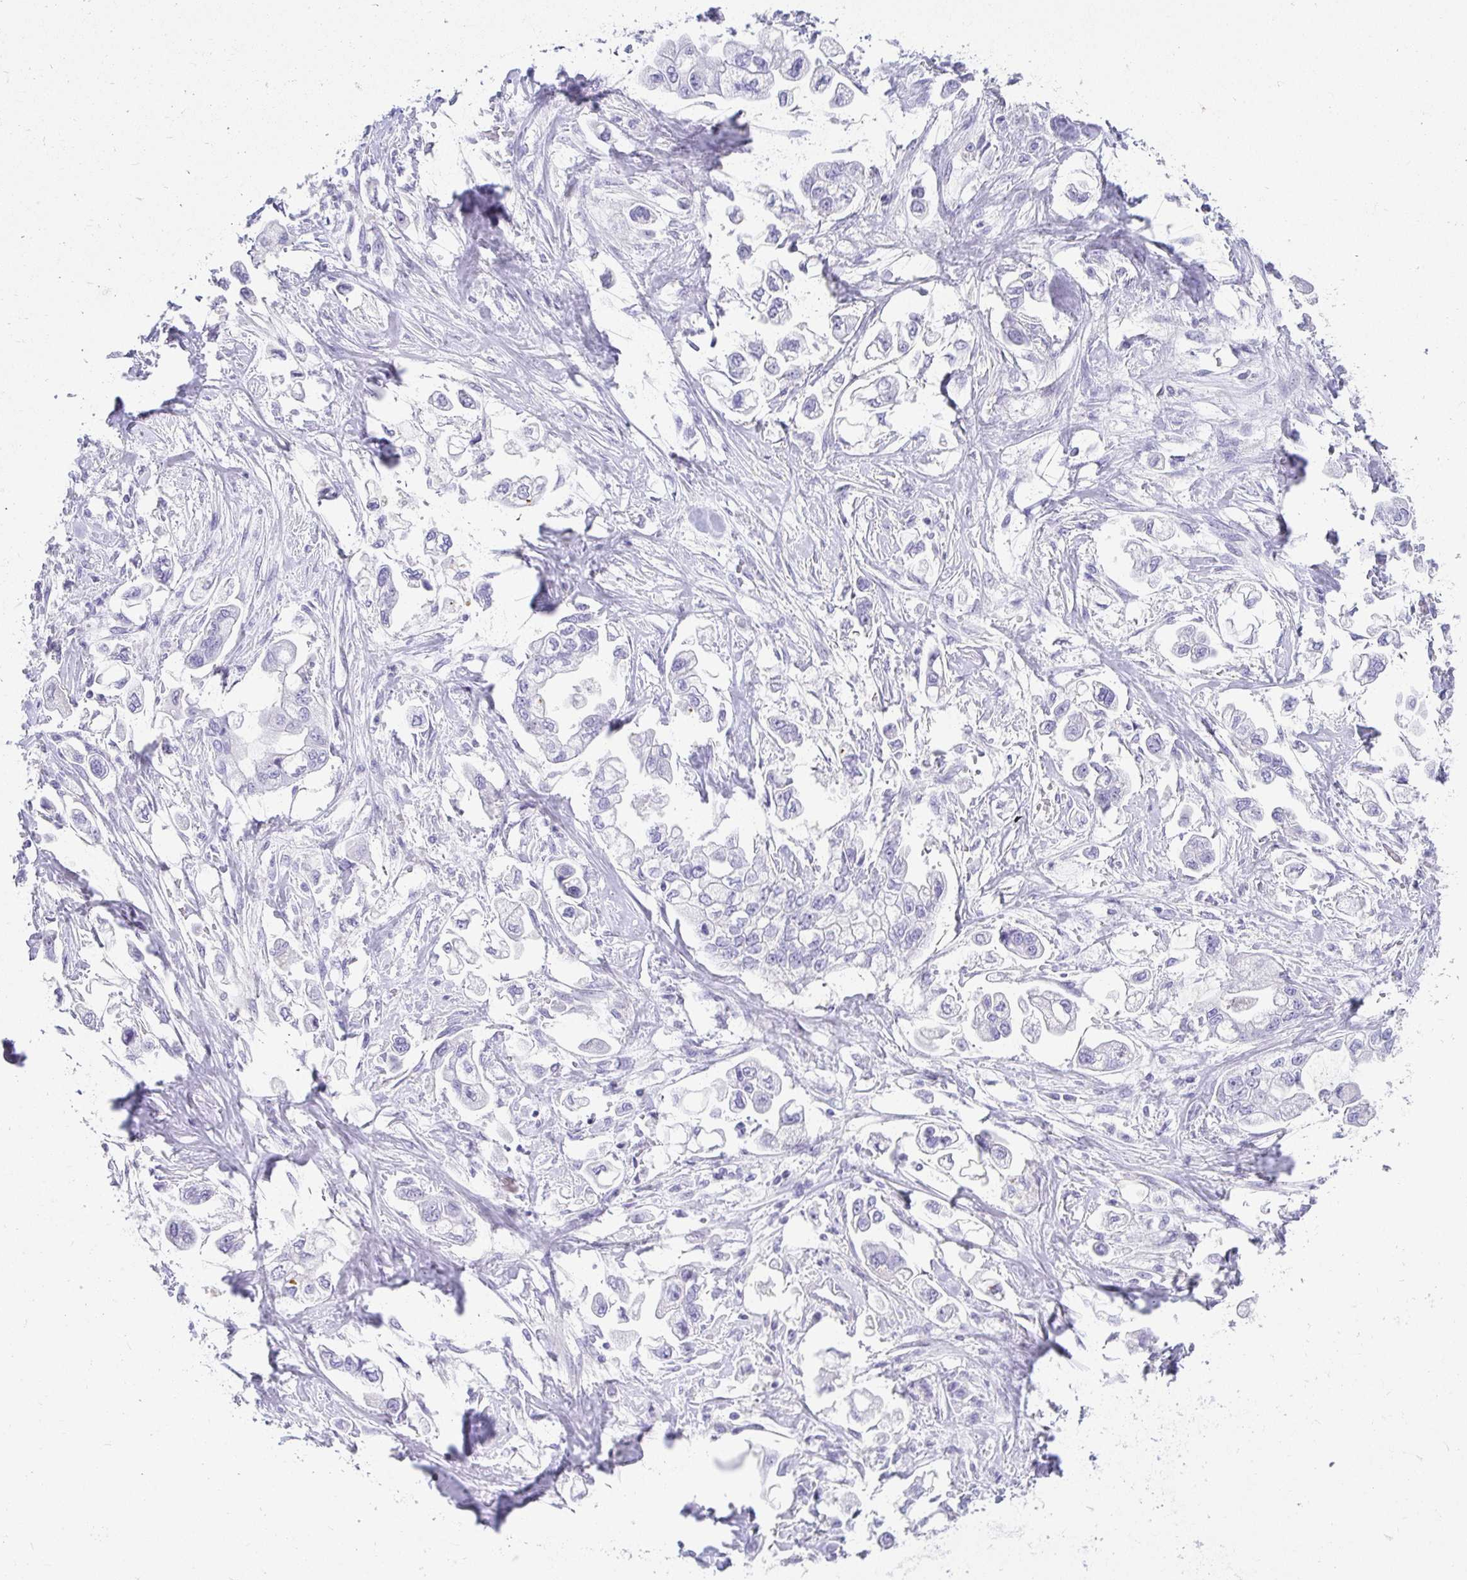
{"staining": {"intensity": "negative", "quantity": "none", "location": "none"}, "tissue": "stomach cancer", "cell_type": "Tumor cells", "image_type": "cancer", "snomed": [{"axis": "morphology", "description": "Adenocarcinoma, NOS"}, {"axis": "topography", "description": "Stomach"}], "caption": "IHC histopathology image of neoplastic tissue: human stomach adenocarcinoma stained with DAB demonstrates no significant protein positivity in tumor cells. (DAB (3,3'-diaminobenzidine) immunohistochemistry visualized using brightfield microscopy, high magnification).", "gene": "CHAT", "patient": {"sex": "male", "age": 62}}